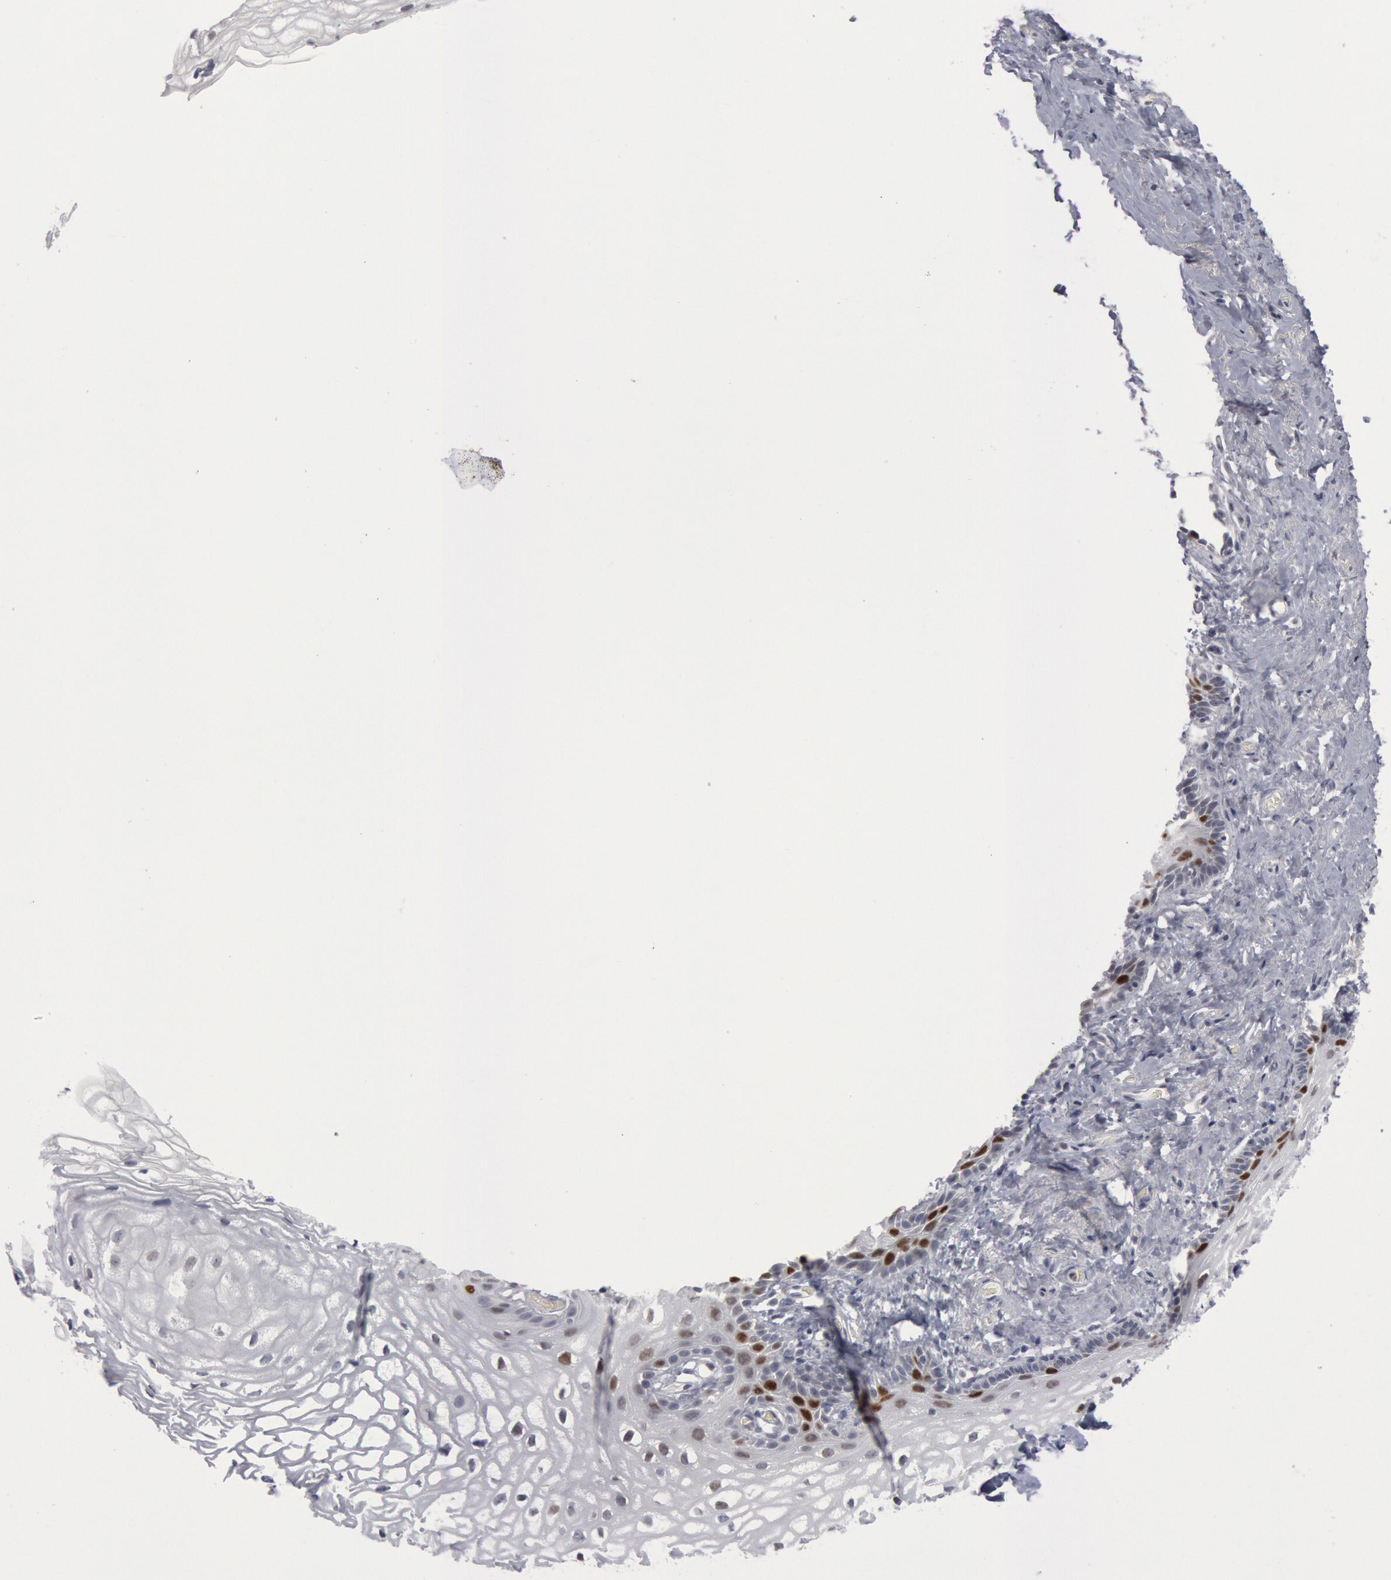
{"staining": {"intensity": "strong", "quantity": "<25%", "location": "nuclear"}, "tissue": "vagina", "cell_type": "Squamous epithelial cells", "image_type": "normal", "snomed": [{"axis": "morphology", "description": "Normal tissue, NOS"}, {"axis": "topography", "description": "Vagina"}], "caption": "Protein expression analysis of unremarkable human vagina reveals strong nuclear staining in approximately <25% of squamous epithelial cells.", "gene": "WDHD1", "patient": {"sex": "female", "age": 61}}